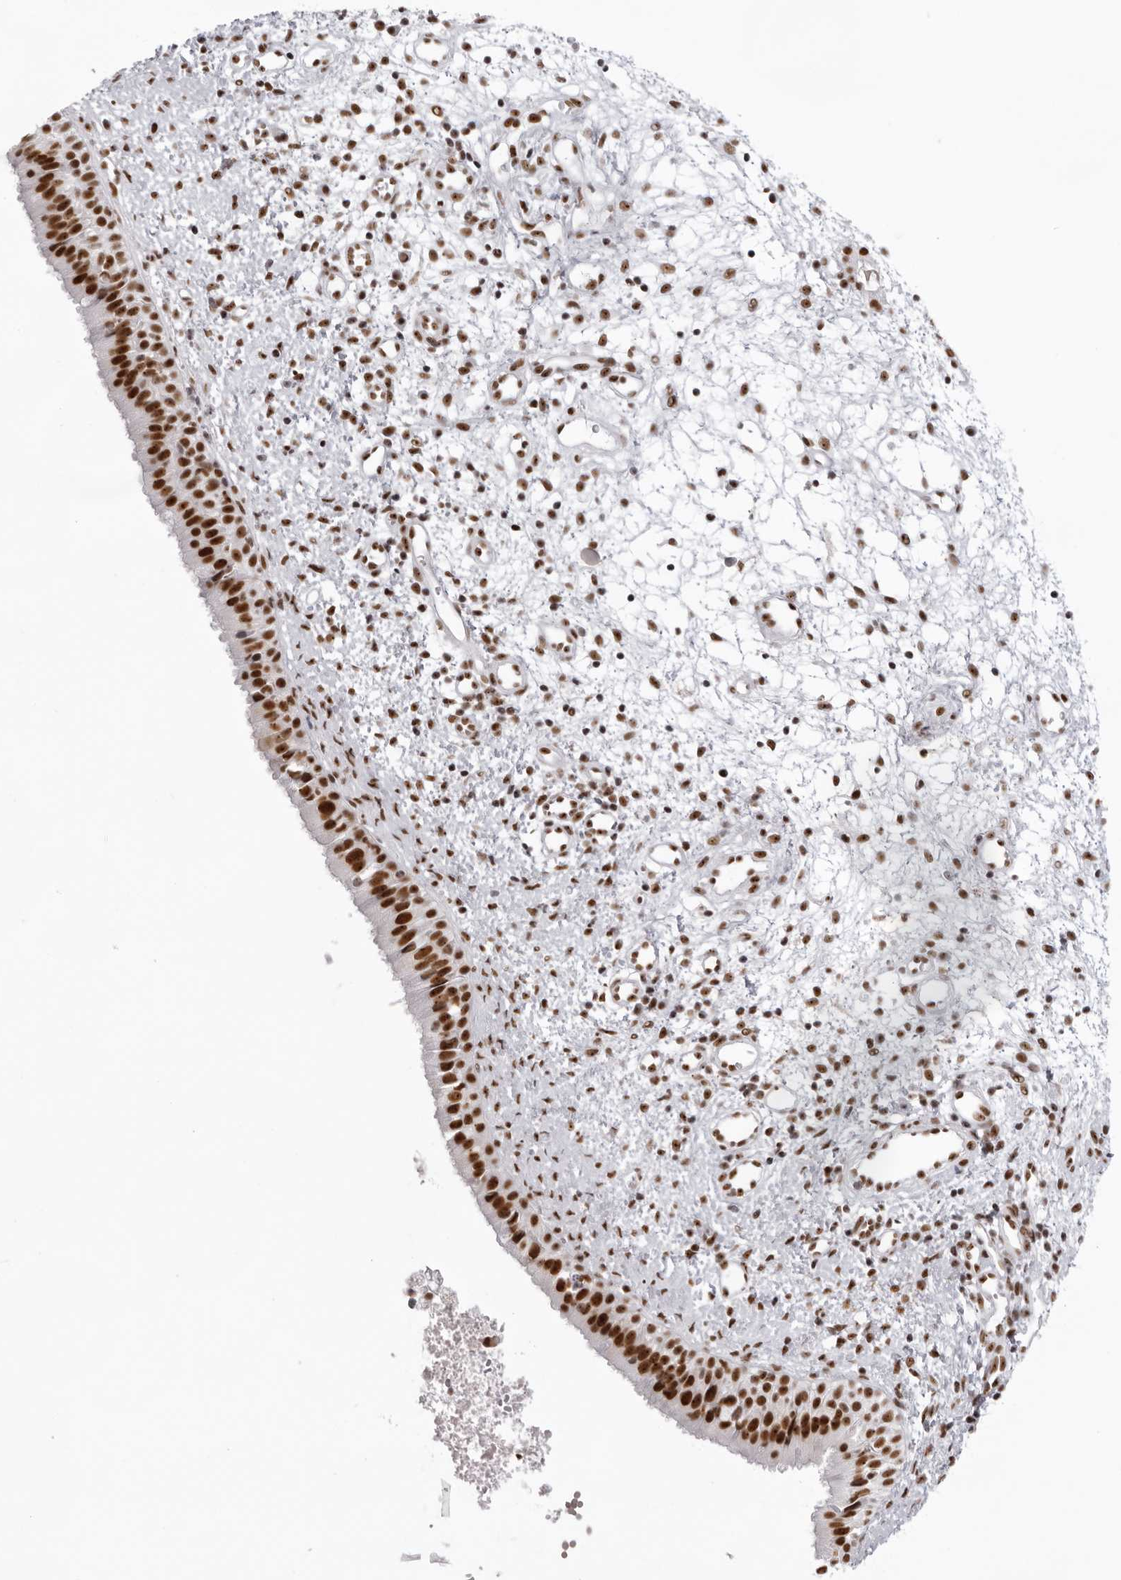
{"staining": {"intensity": "strong", "quantity": ">75%", "location": "nuclear"}, "tissue": "nasopharynx", "cell_type": "Respiratory epithelial cells", "image_type": "normal", "snomed": [{"axis": "morphology", "description": "Normal tissue, NOS"}, {"axis": "topography", "description": "Nasopharynx"}], "caption": "Immunohistochemistry (IHC) image of benign nasopharynx: nasopharynx stained using immunohistochemistry exhibits high levels of strong protein expression localized specifically in the nuclear of respiratory epithelial cells, appearing as a nuclear brown color.", "gene": "DHX9", "patient": {"sex": "male", "age": 22}}